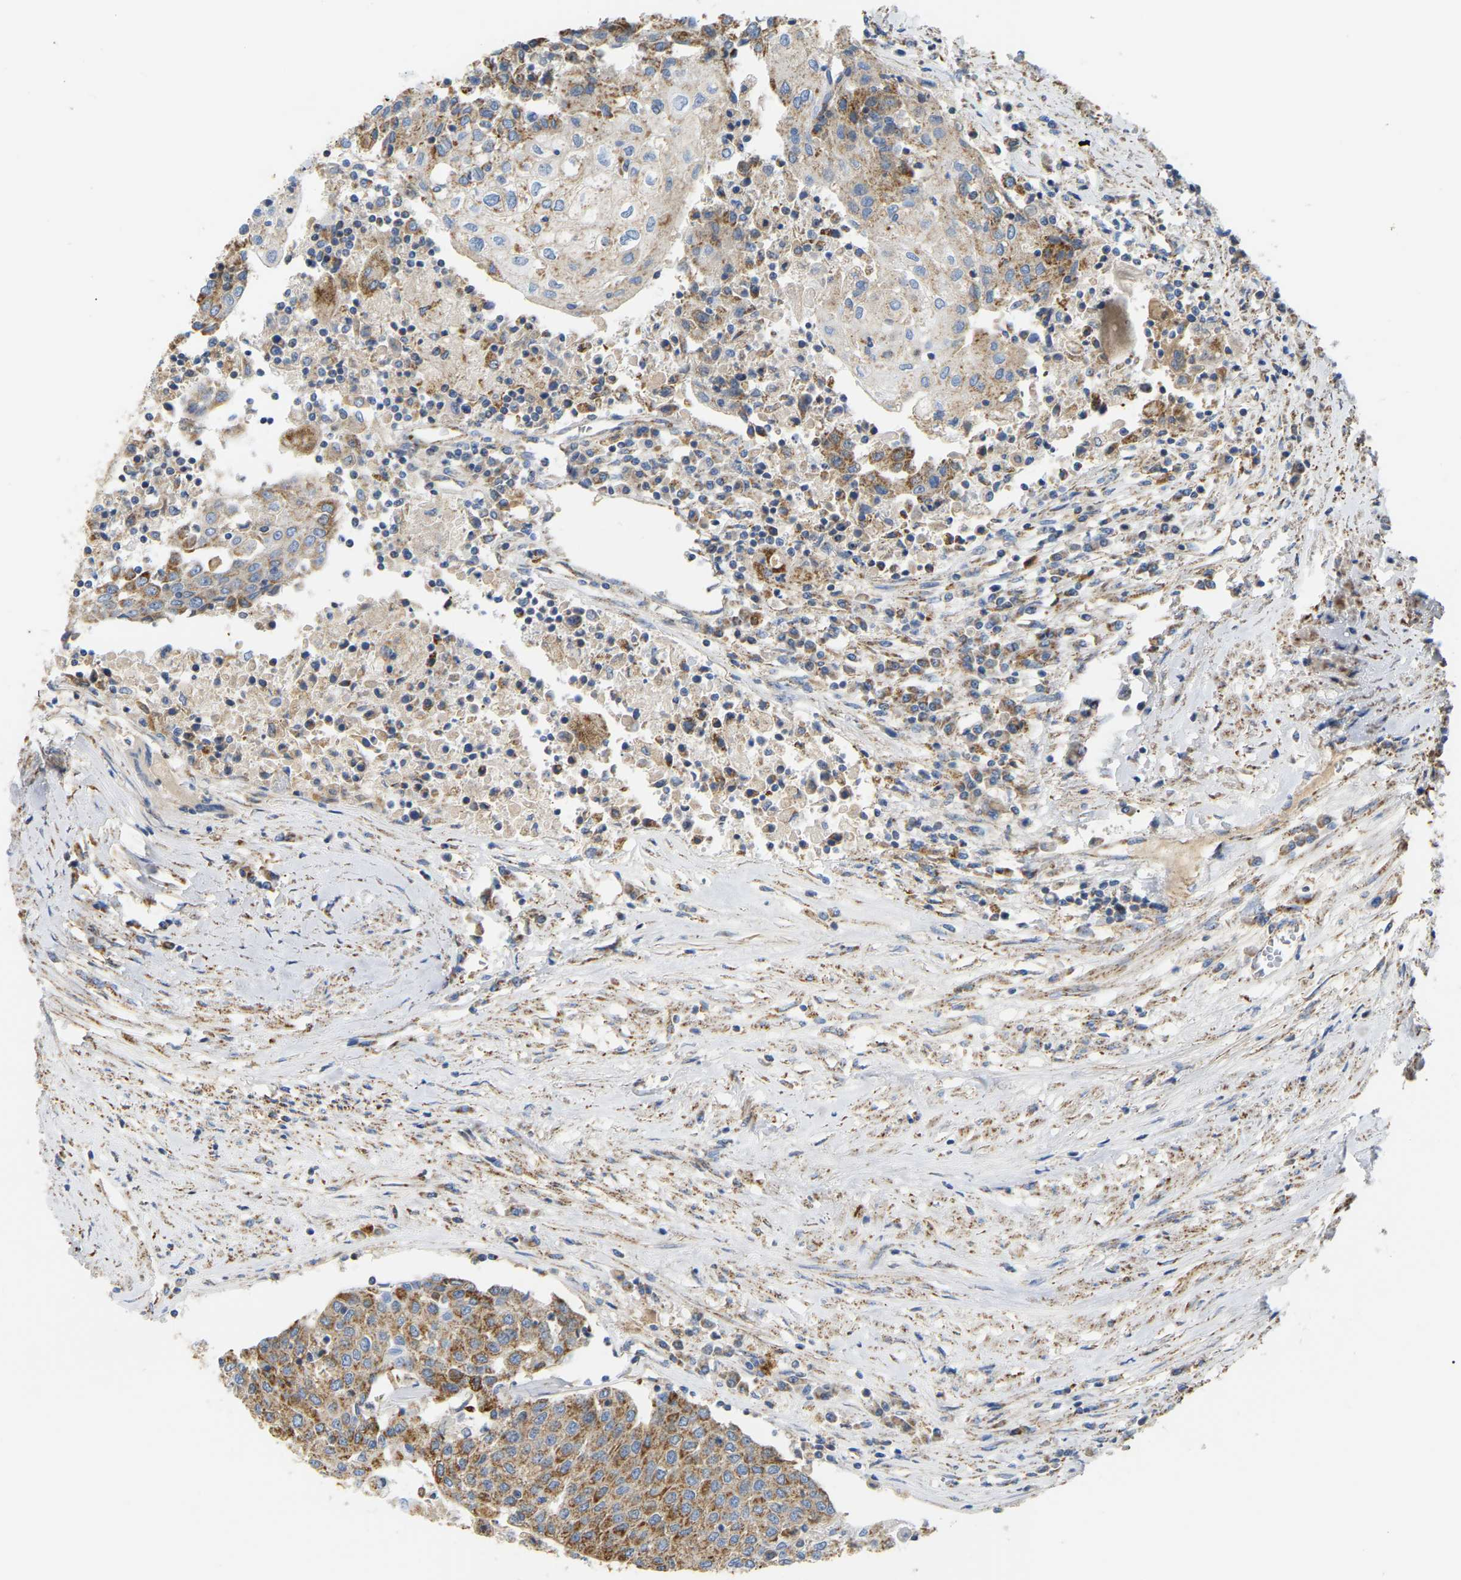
{"staining": {"intensity": "weak", "quantity": "<25%", "location": "cytoplasmic/membranous"}, "tissue": "urothelial cancer", "cell_type": "Tumor cells", "image_type": "cancer", "snomed": [{"axis": "morphology", "description": "Urothelial carcinoma, High grade"}, {"axis": "topography", "description": "Urinary bladder"}], "caption": "Tumor cells show no significant expression in high-grade urothelial carcinoma.", "gene": "HIBADH", "patient": {"sex": "female", "age": 85}}